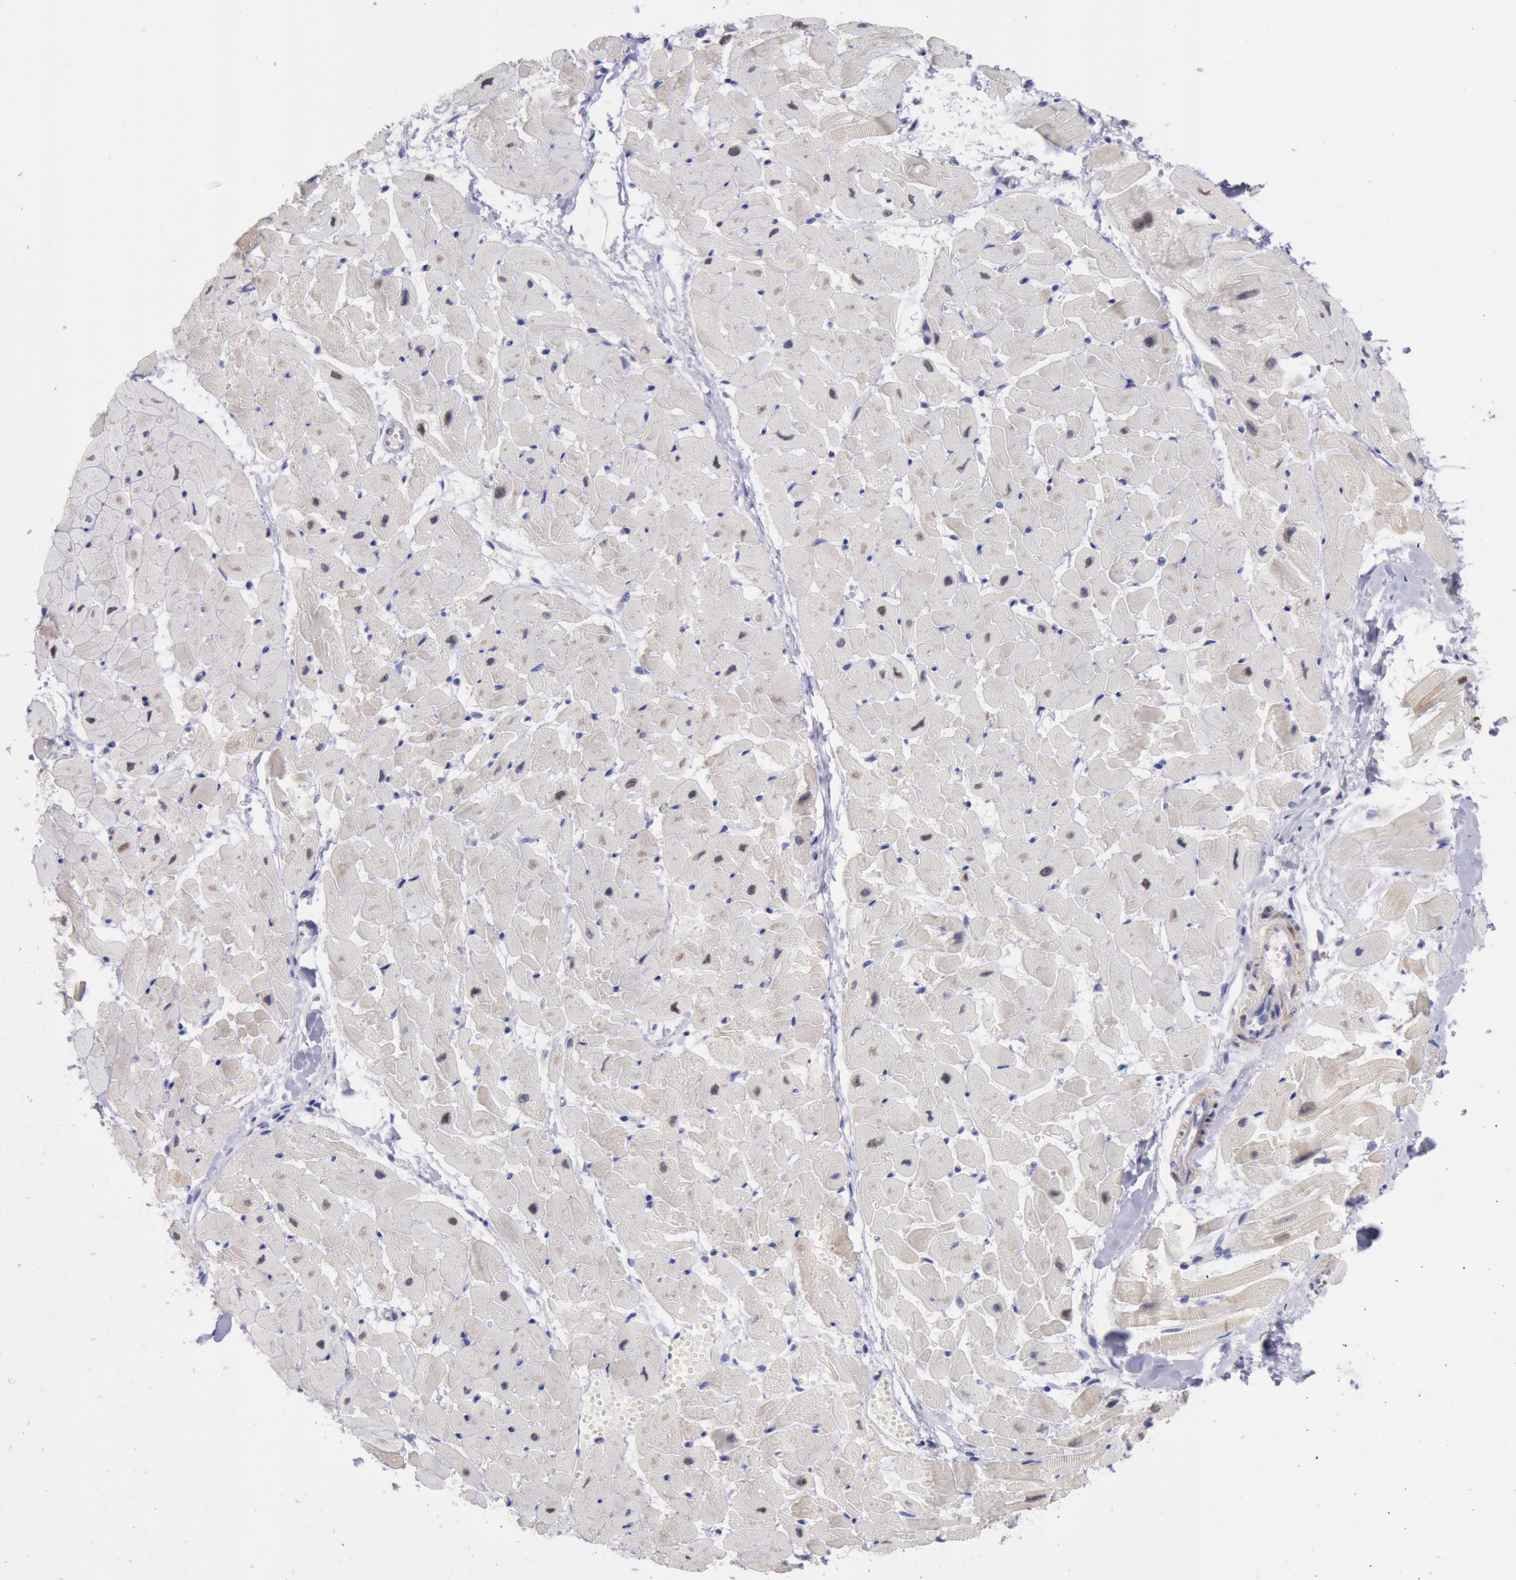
{"staining": {"intensity": "moderate", "quantity": "25%-75%", "location": "nuclear"}, "tissue": "heart muscle", "cell_type": "Cardiomyocytes", "image_type": "normal", "snomed": [{"axis": "morphology", "description": "Normal tissue, NOS"}, {"axis": "topography", "description": "Heart"}], "caption": "Immunohistochemical staining of benign heart muscle reveals moderate nuclear protein positivity in approximately 25%-75% of cardiomyocytes. (DAB IHC with brightfield microscopy, high magnification).", "gene": "RPS6KA5", "patient": {"sex": "female", "age": 19}}